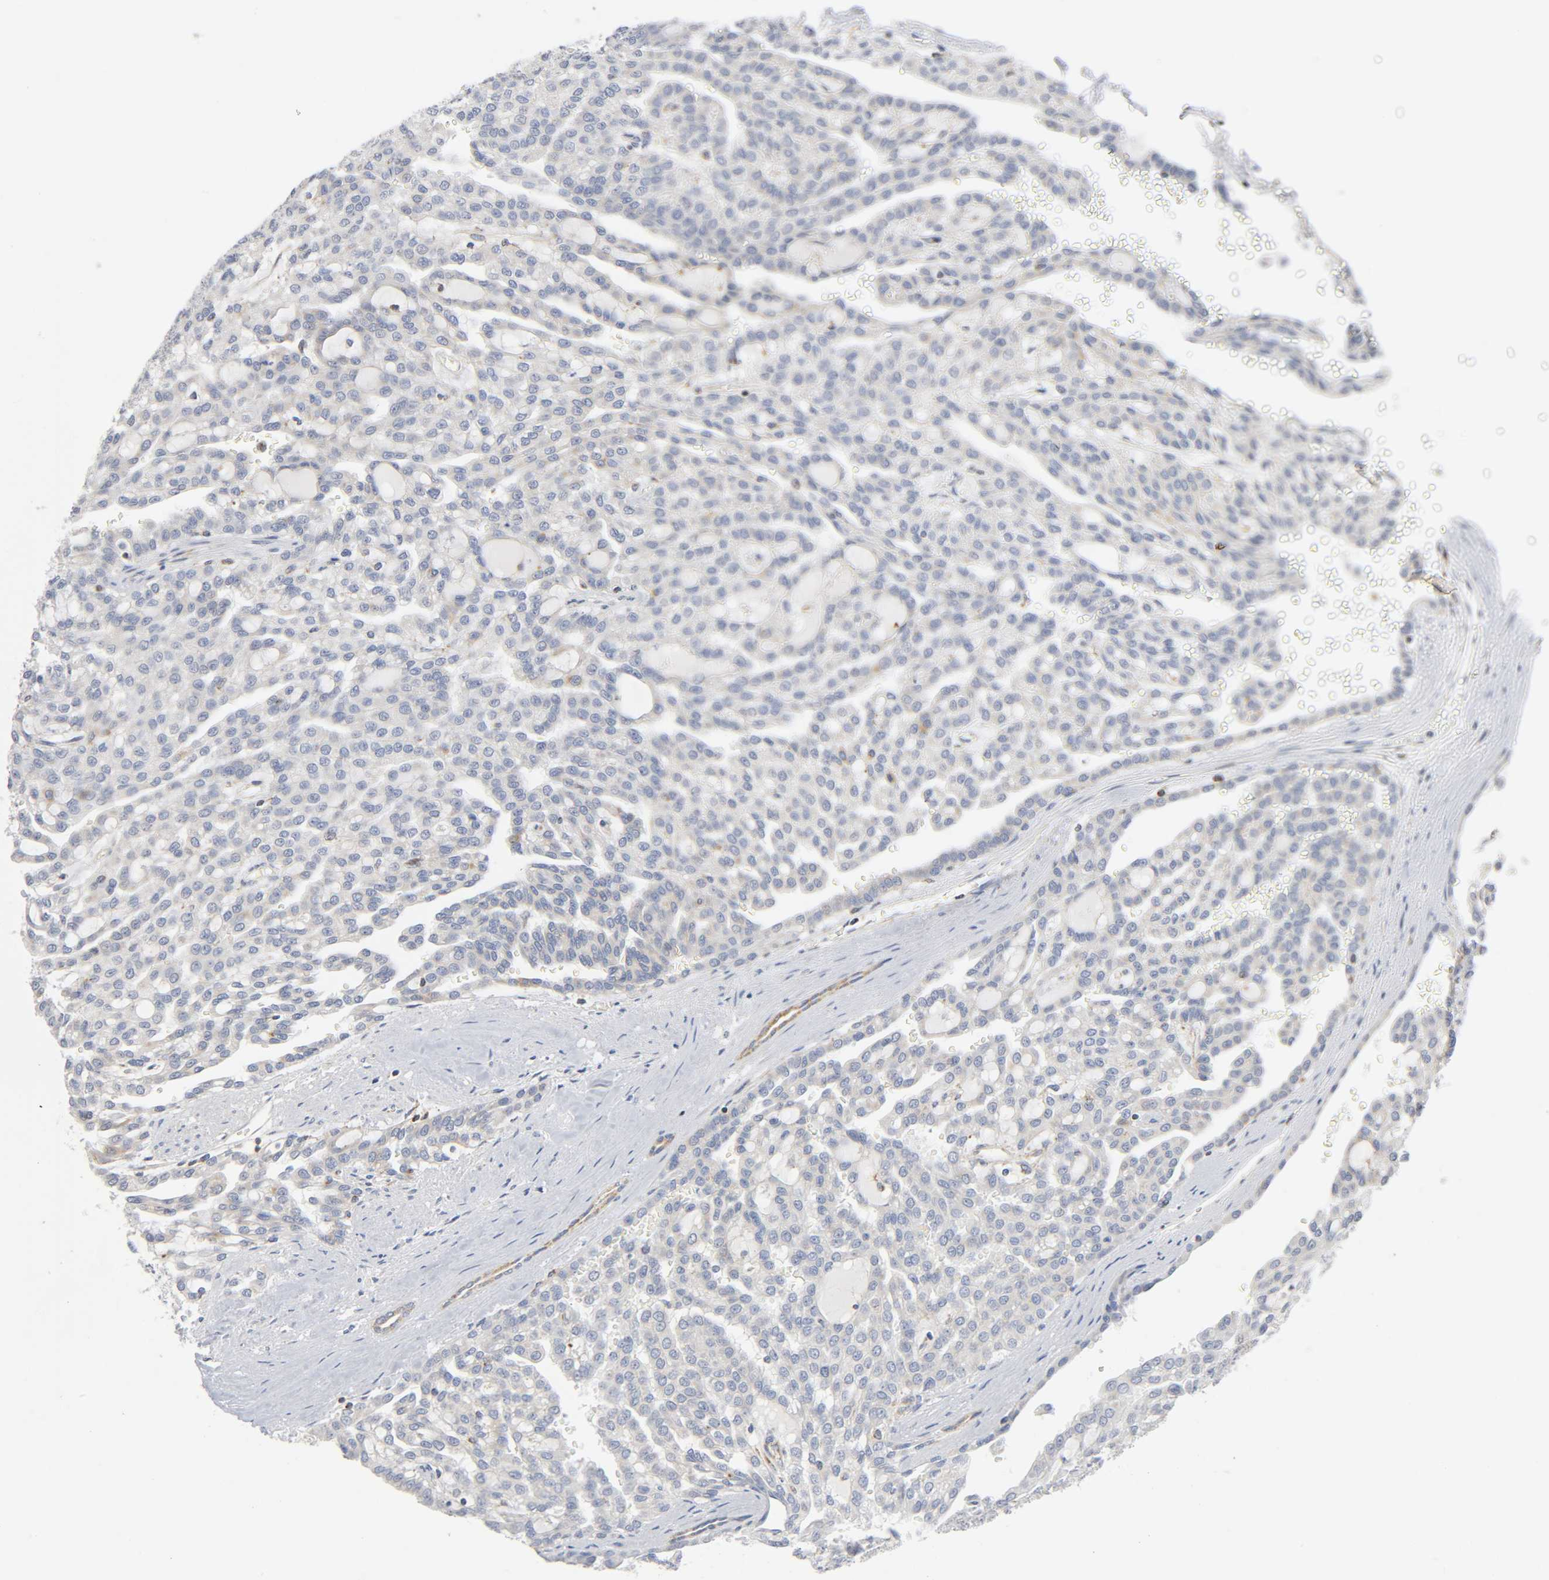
{"staining": {"intensity": "negative", "quantity": "none", "location": "none"}, "tissue": "renal cancer", "cell_type": "Tumor cells", "image_type": "cancer", "snomed": [{"axis": "morphology", "description": "Adenocarcinoma, NOS"}, {"axis": "topography", "description": "Kidney"}], "caption": "A micrograph of adenocarcinoma (renal) stained for a protein shows no brown staining in tumor cells.", "gene": "BAK1", "patient": {"sex": "male", "age": 63}}